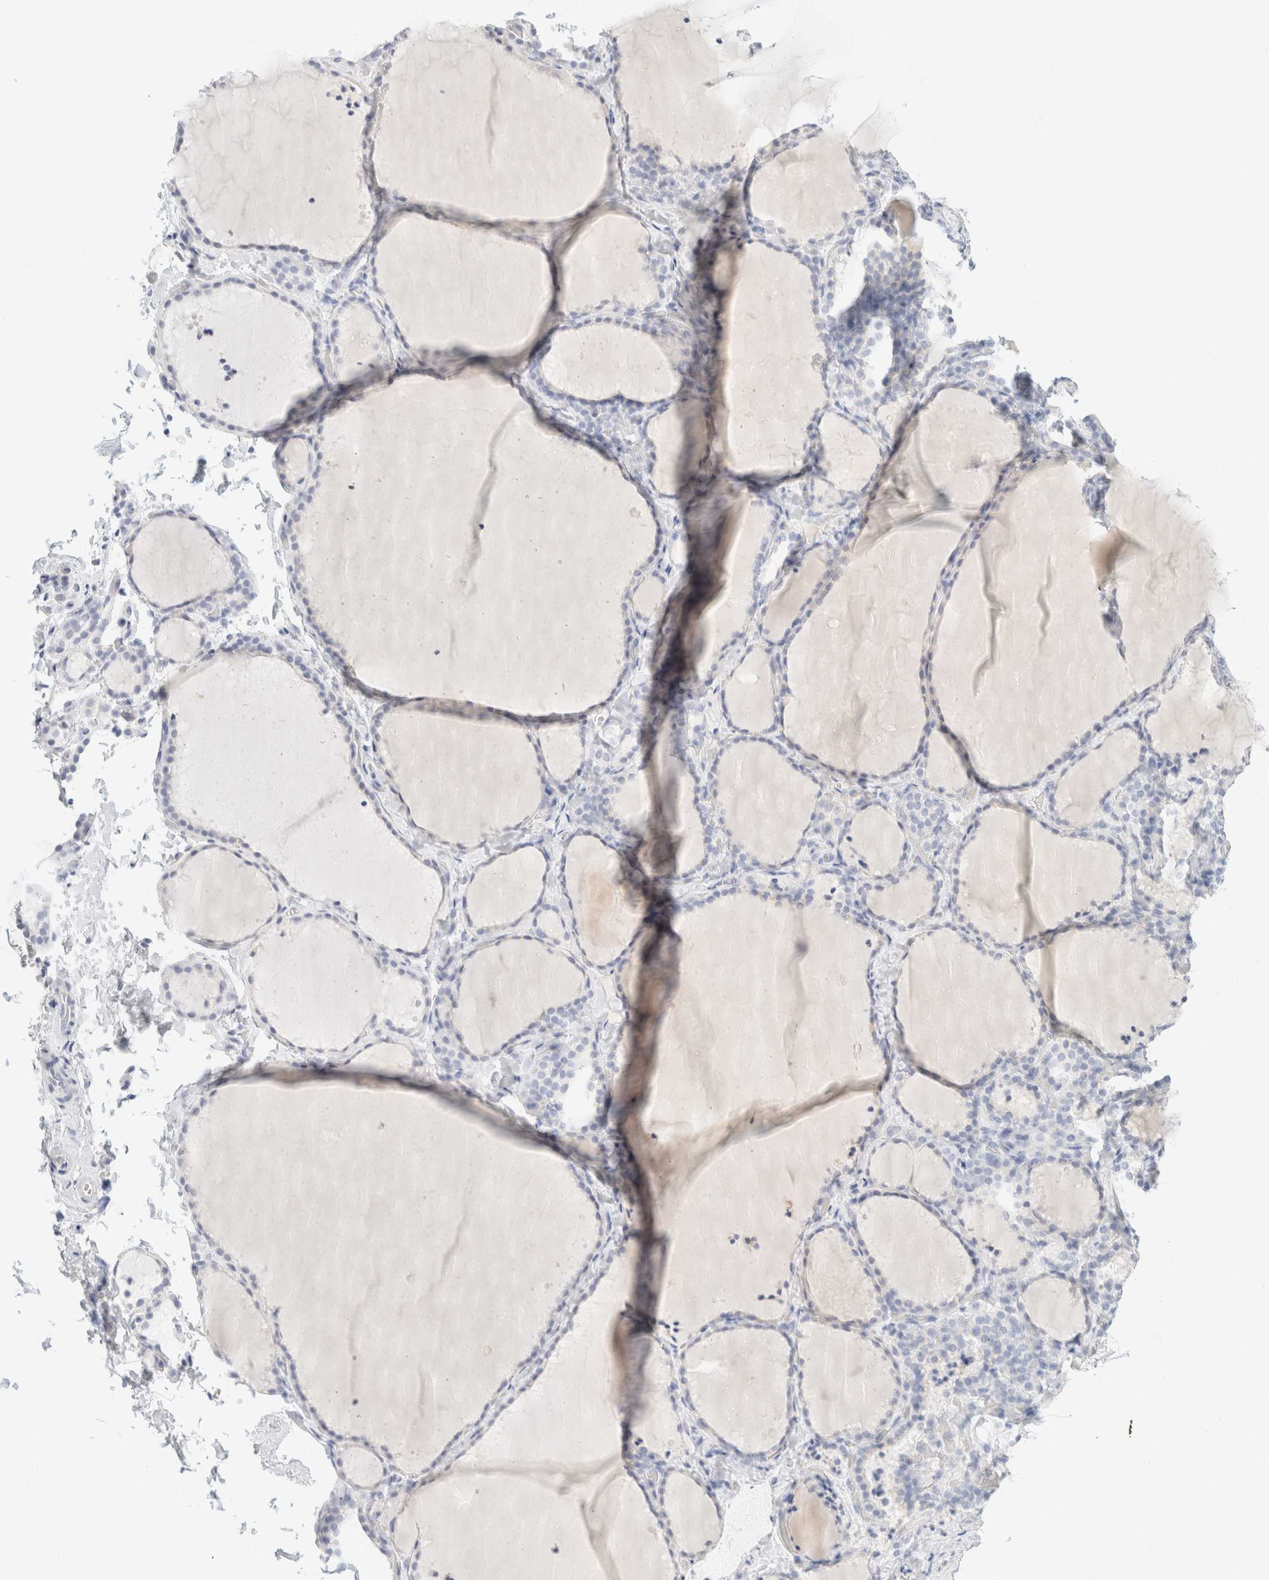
{"staining": {"intensity": "negative", "quantity": "none", "location": "none"}, "tissue": "thyroid gland", "cell_type": "Glandular cells", "image_type": "normal", "snomed": [{"axis": "morphology", "description": "Normal tissue, NOS"}, {"axis": "topography", "description": "Thyroid gland"}], "caption": "The micrograph demonstrates no significant positivity in glandular cells of thyroid gland. (DAB IHC visualized using brightfield microscopy, high magnification).", "gene": "KRT20", "patient": {"sex": "female", "age": 22}}